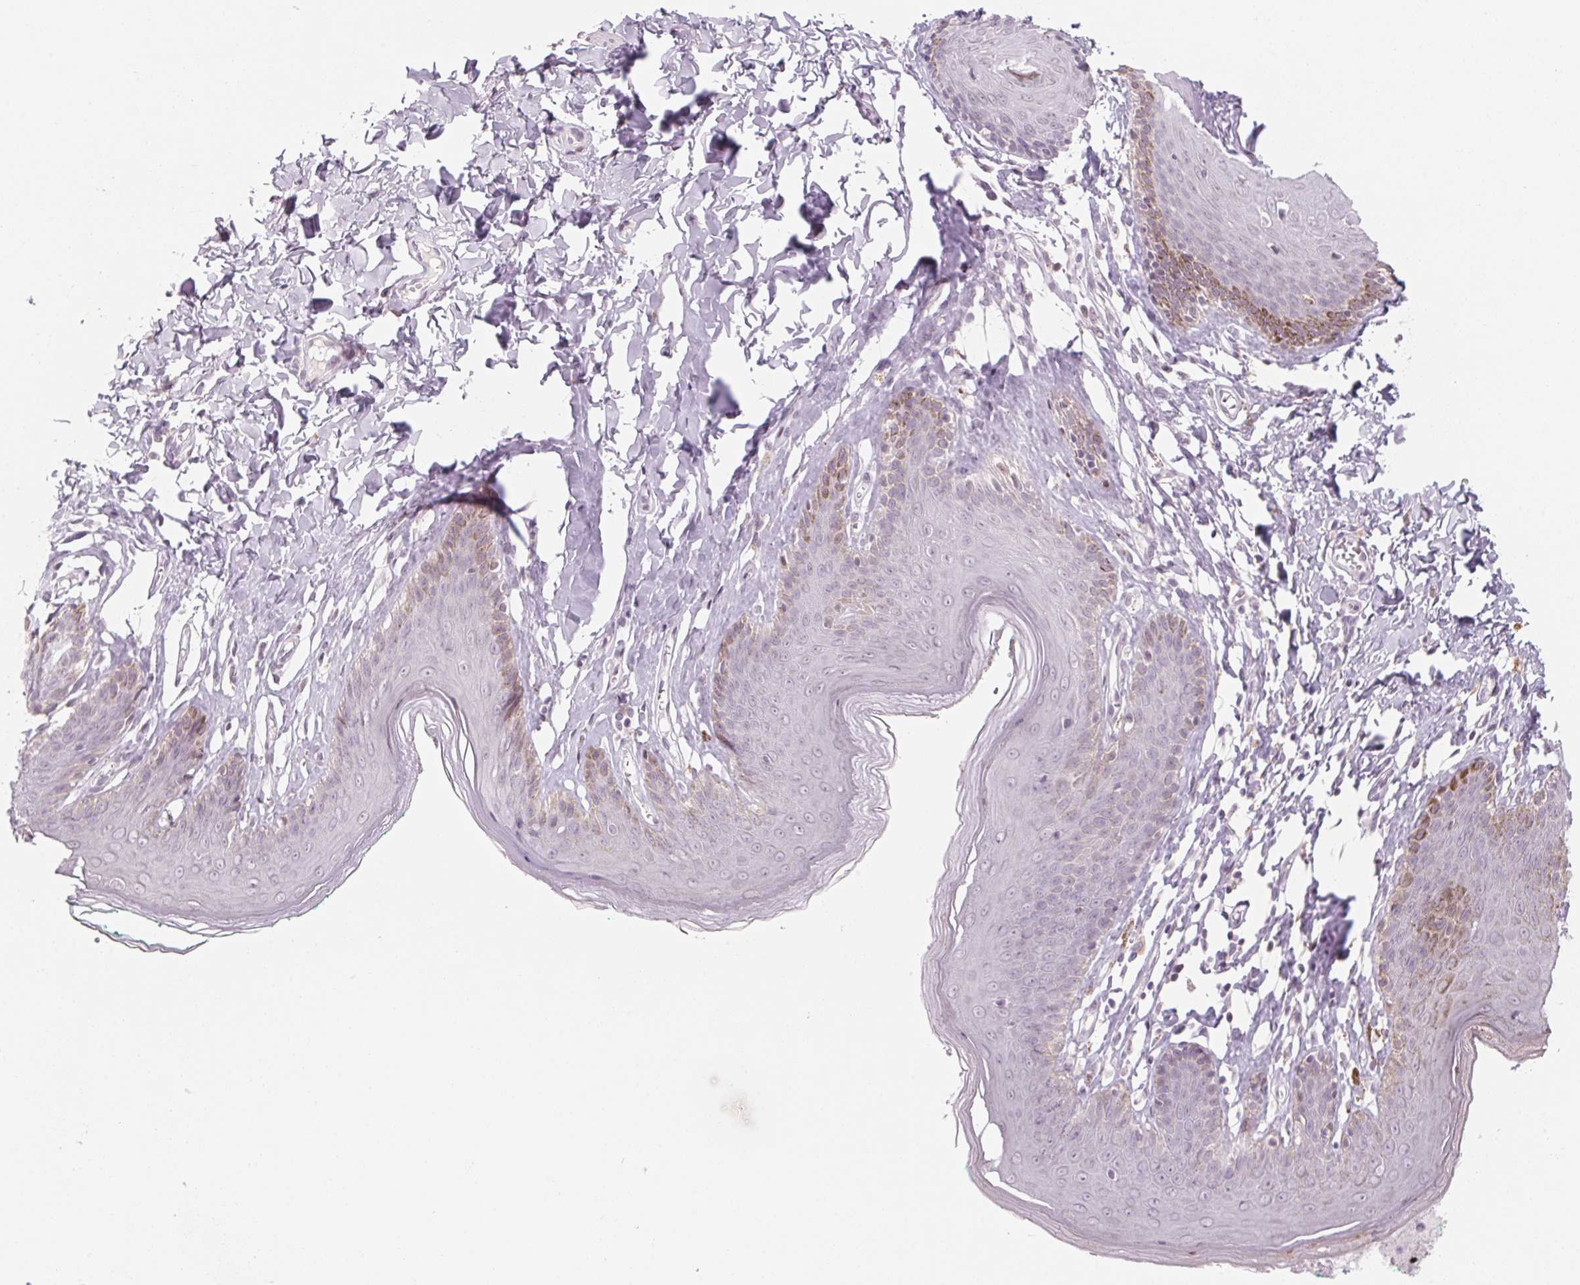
{"staining": {"intensity": "weak", "quantity": "<25%", "location": "cytoplasmic/membranous"}, "tissue": "skin", "cell_type": "Epidermal cells", "image_type": "normal", "snomed": [{"axis": "morphology", "description": "Normal tissue, NOS"}, {"axis": "topography", "description": "Vulva"}, {"axis": "topography", "description": "Peripheral nerve tissue"}], "caption": "Immunohistochemistry of unremarkable skin displays no staining in epidermal cells. Nuclei are stained in blue.", "gene": "KCNQ2", "patient": {"sex": "female", "age": 66}}